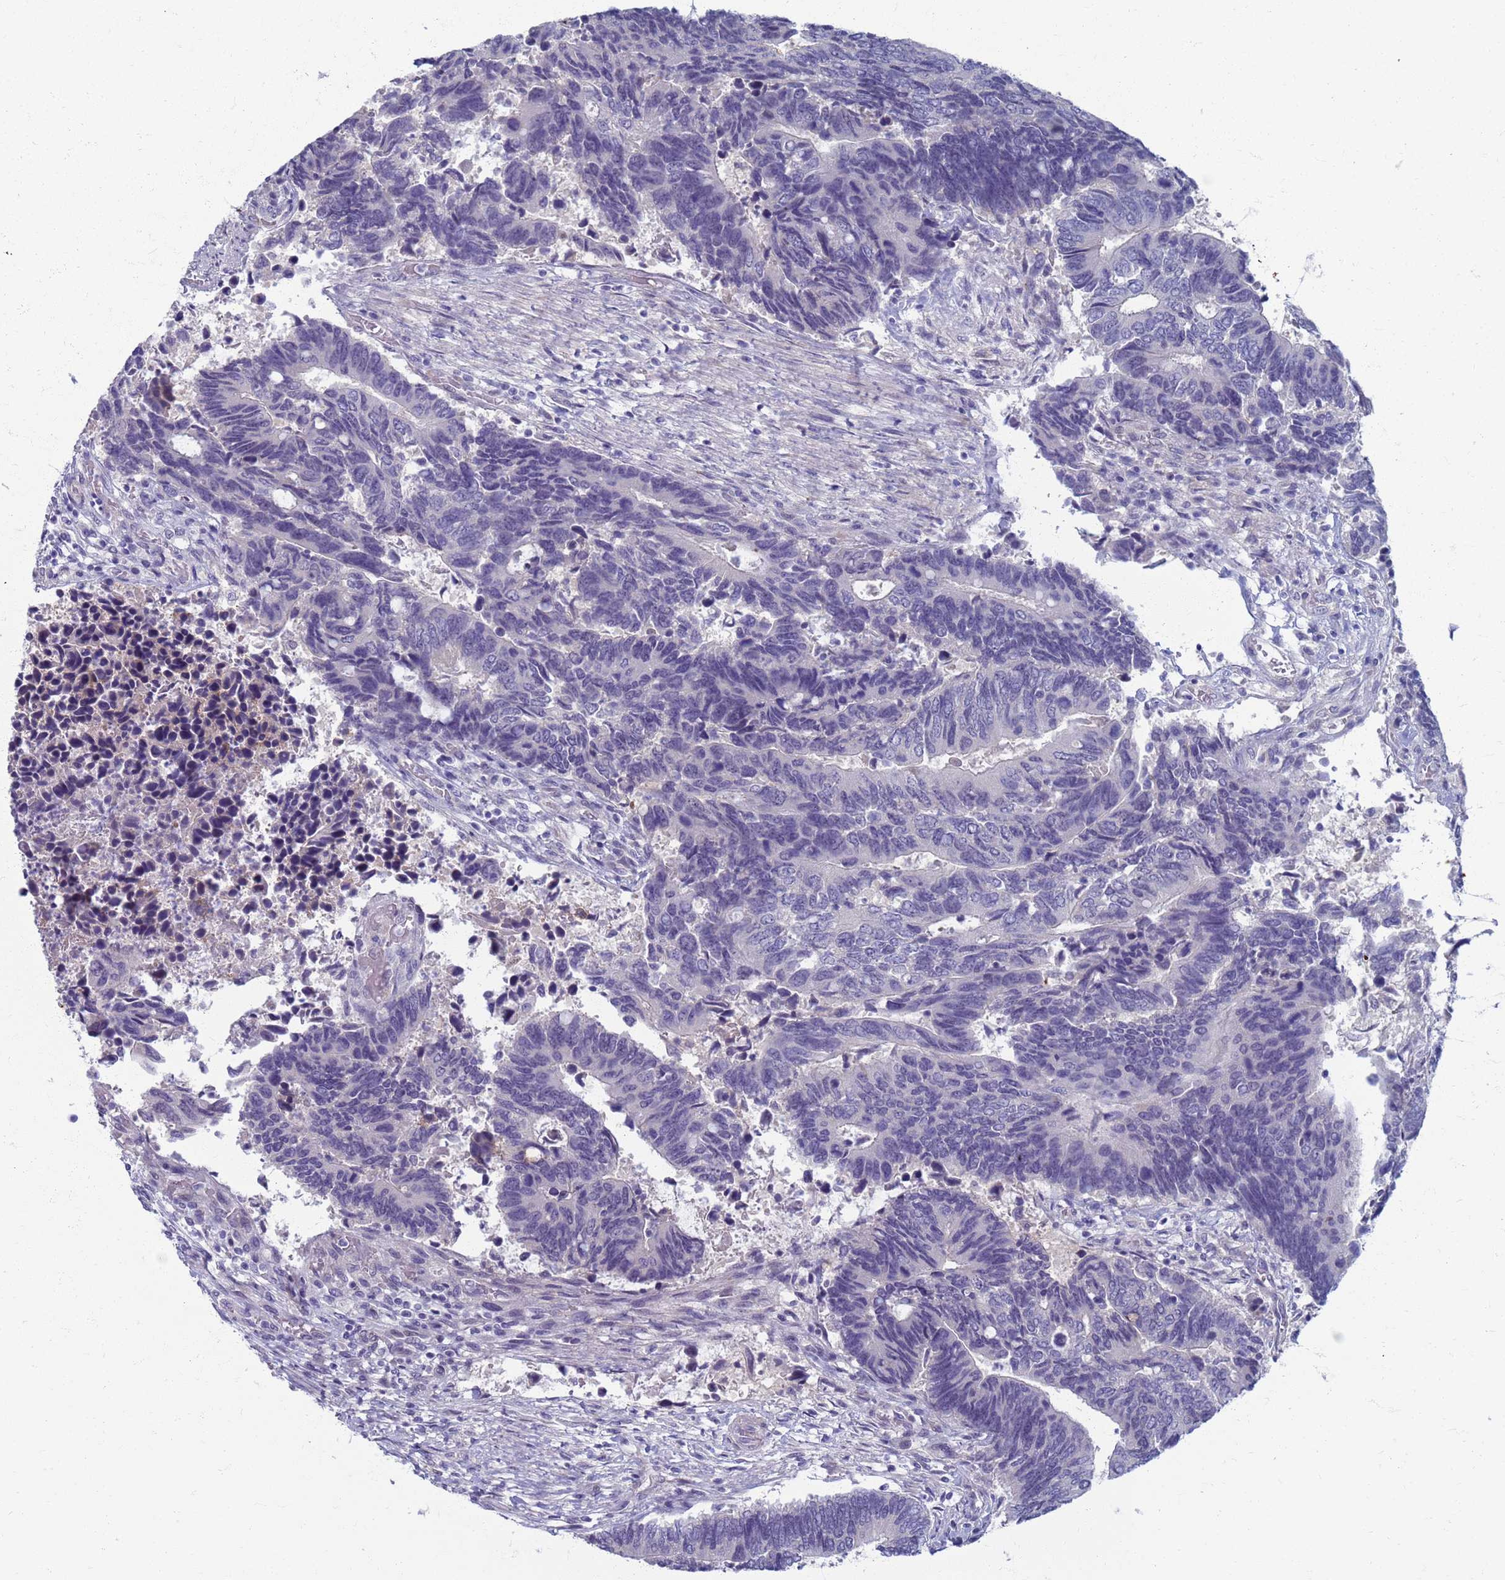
{"staining": {"intensity": "negative", "quantity": "none", "location": "none"}, "tissue": "colorectal cancer", "cell_type": "Tumor cells", "image_type": "cancer", "snomed": [{"axis": "morphology", "description": "Adenocarcinoma, NOS"}, {"axis": "topography", "description": "Colon"}], "caption": "The immunohistochemistry (IHC) image has no significant staining in tumor cells of colorectal cancer tissue. Brightfield microscopy of IHC stained with DAB (3,3'-diaminobenzidine) (brown) and hematoxylin (blue), captured at high magnification.", "gene": "CLCA2", "patient": {"sex": "male", "age": 87}}